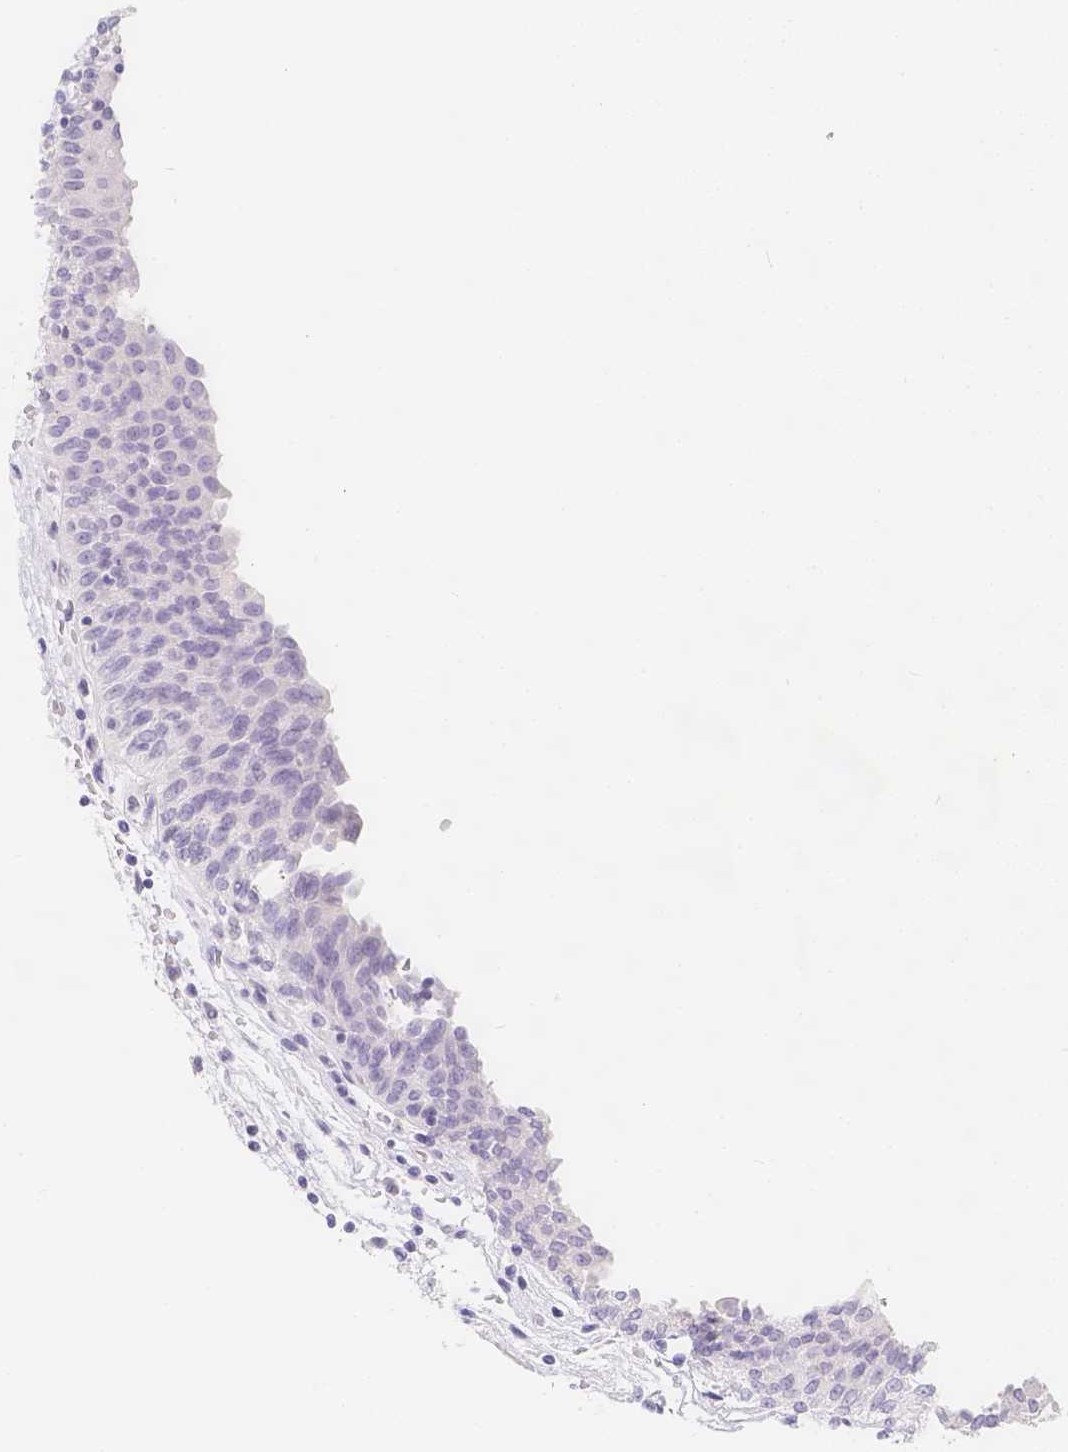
{"staining": {"intensity": "negative", "quantity": "none", "location": "none"}, "tissue": "urinary bladder", "cell_type": "Urothelial cells", "image_type": "normal", "snomed": [{"axis": "morphology", "description": "Normal tissue, NOS"}, {"axis": "topography", "description": "Urinary bladder"}], "caption": "Urothelial cells show no significant protein staining in benign urinary bladder.", "gene": "SLC18A1", "patient": {"sex": "male", "age": 68}}